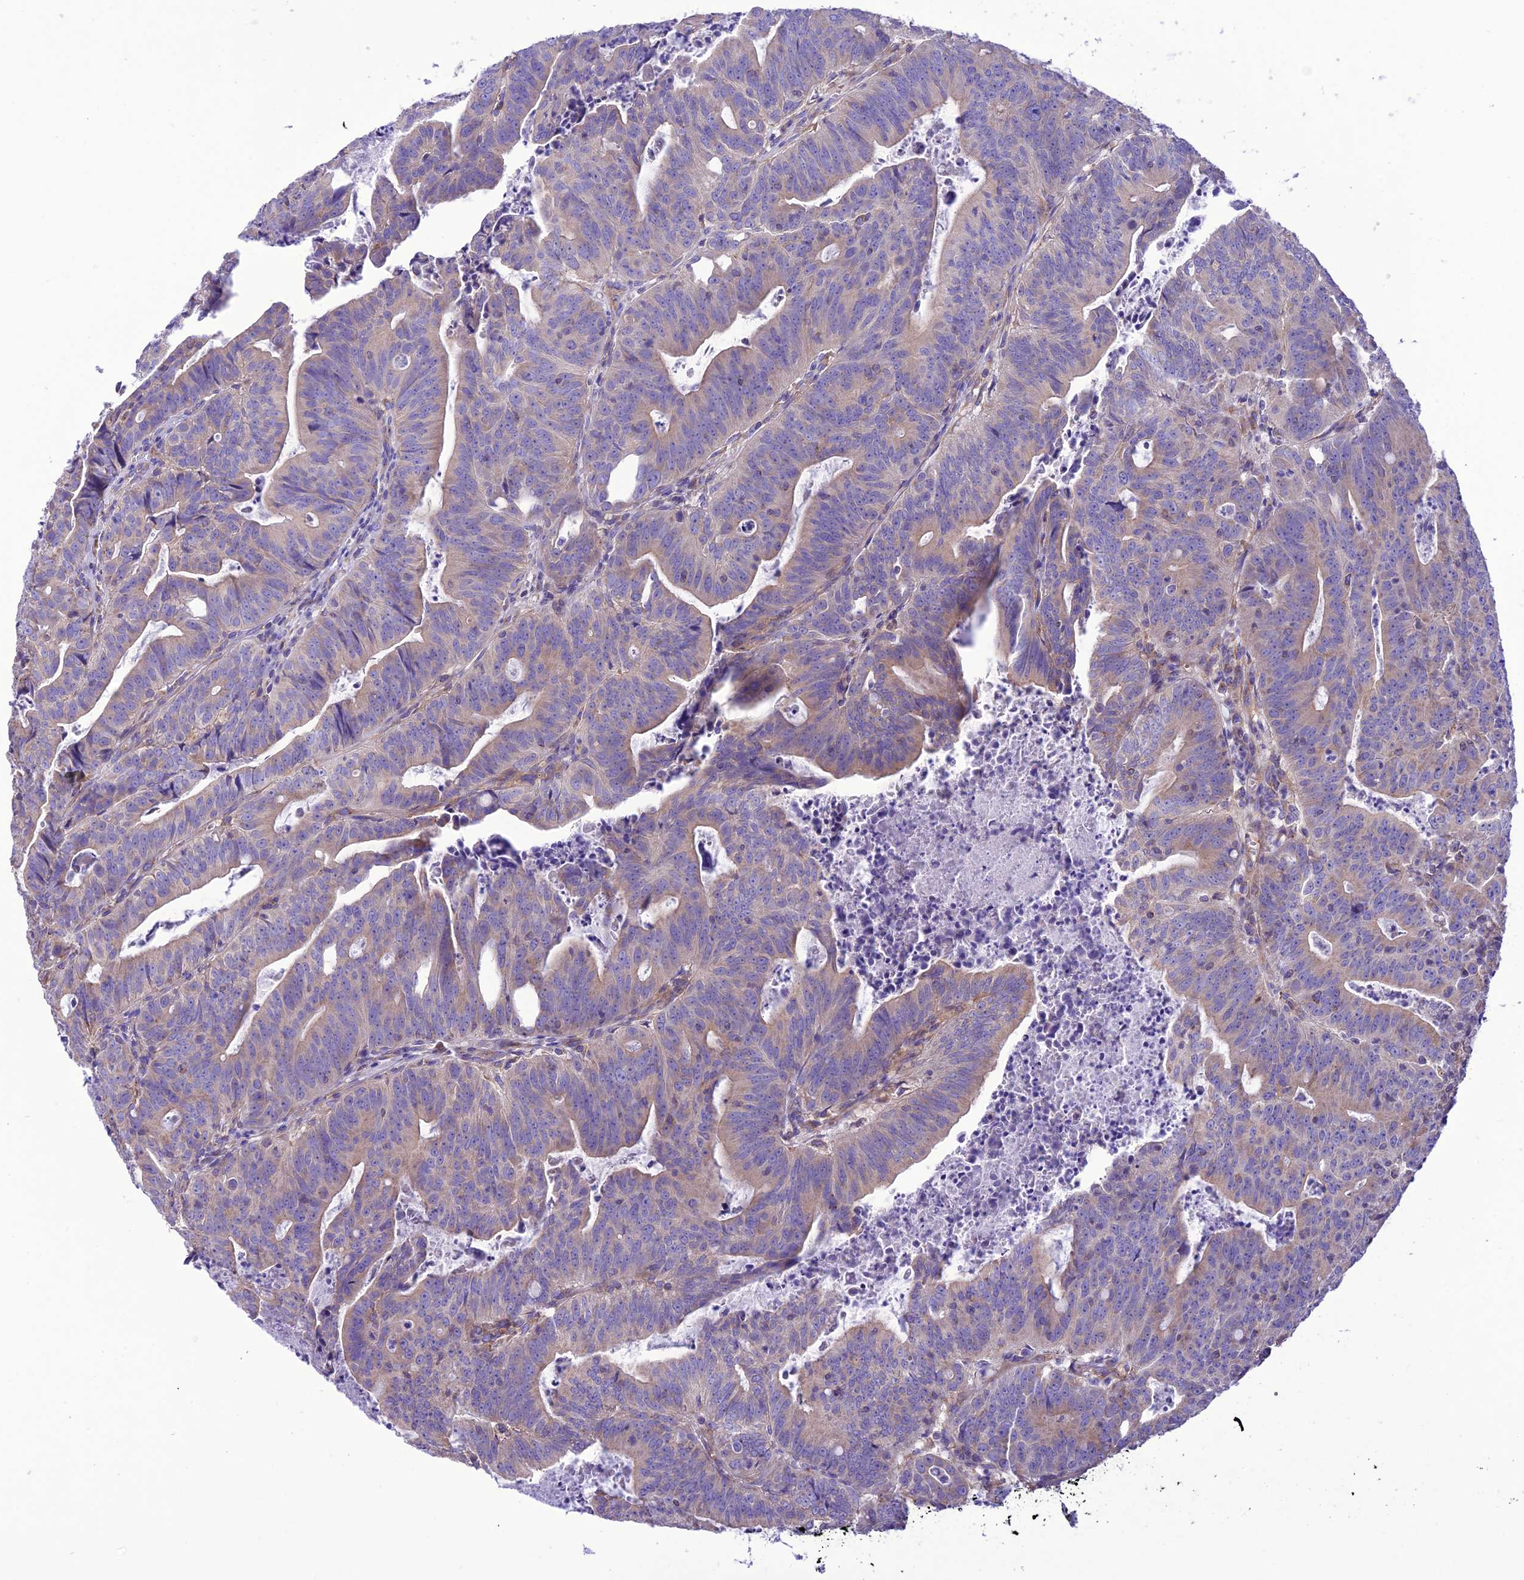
{"staining": {"intensity": "weak", "quantity": "25%-75%", "location": "cytoplasmic/membranous"}, "tissue": "colorectal cancer", "cell_type": "Tumor cells", "image_type": "cancer", "snomed": [{"axis": "morphology", "description": "Adenocarcinoma, NOS"}, {"axis": "topography", "description": "Rectum"}], "caption": "Immunohistochemical staining of human colorectal adenocarcinoma exhibits weak cytoplasmic/membranous protein expression in approximately 25%-75% of tumor cells.", "gene": "MAP3K12", "patient": {"sex": "male", "age": 69}}